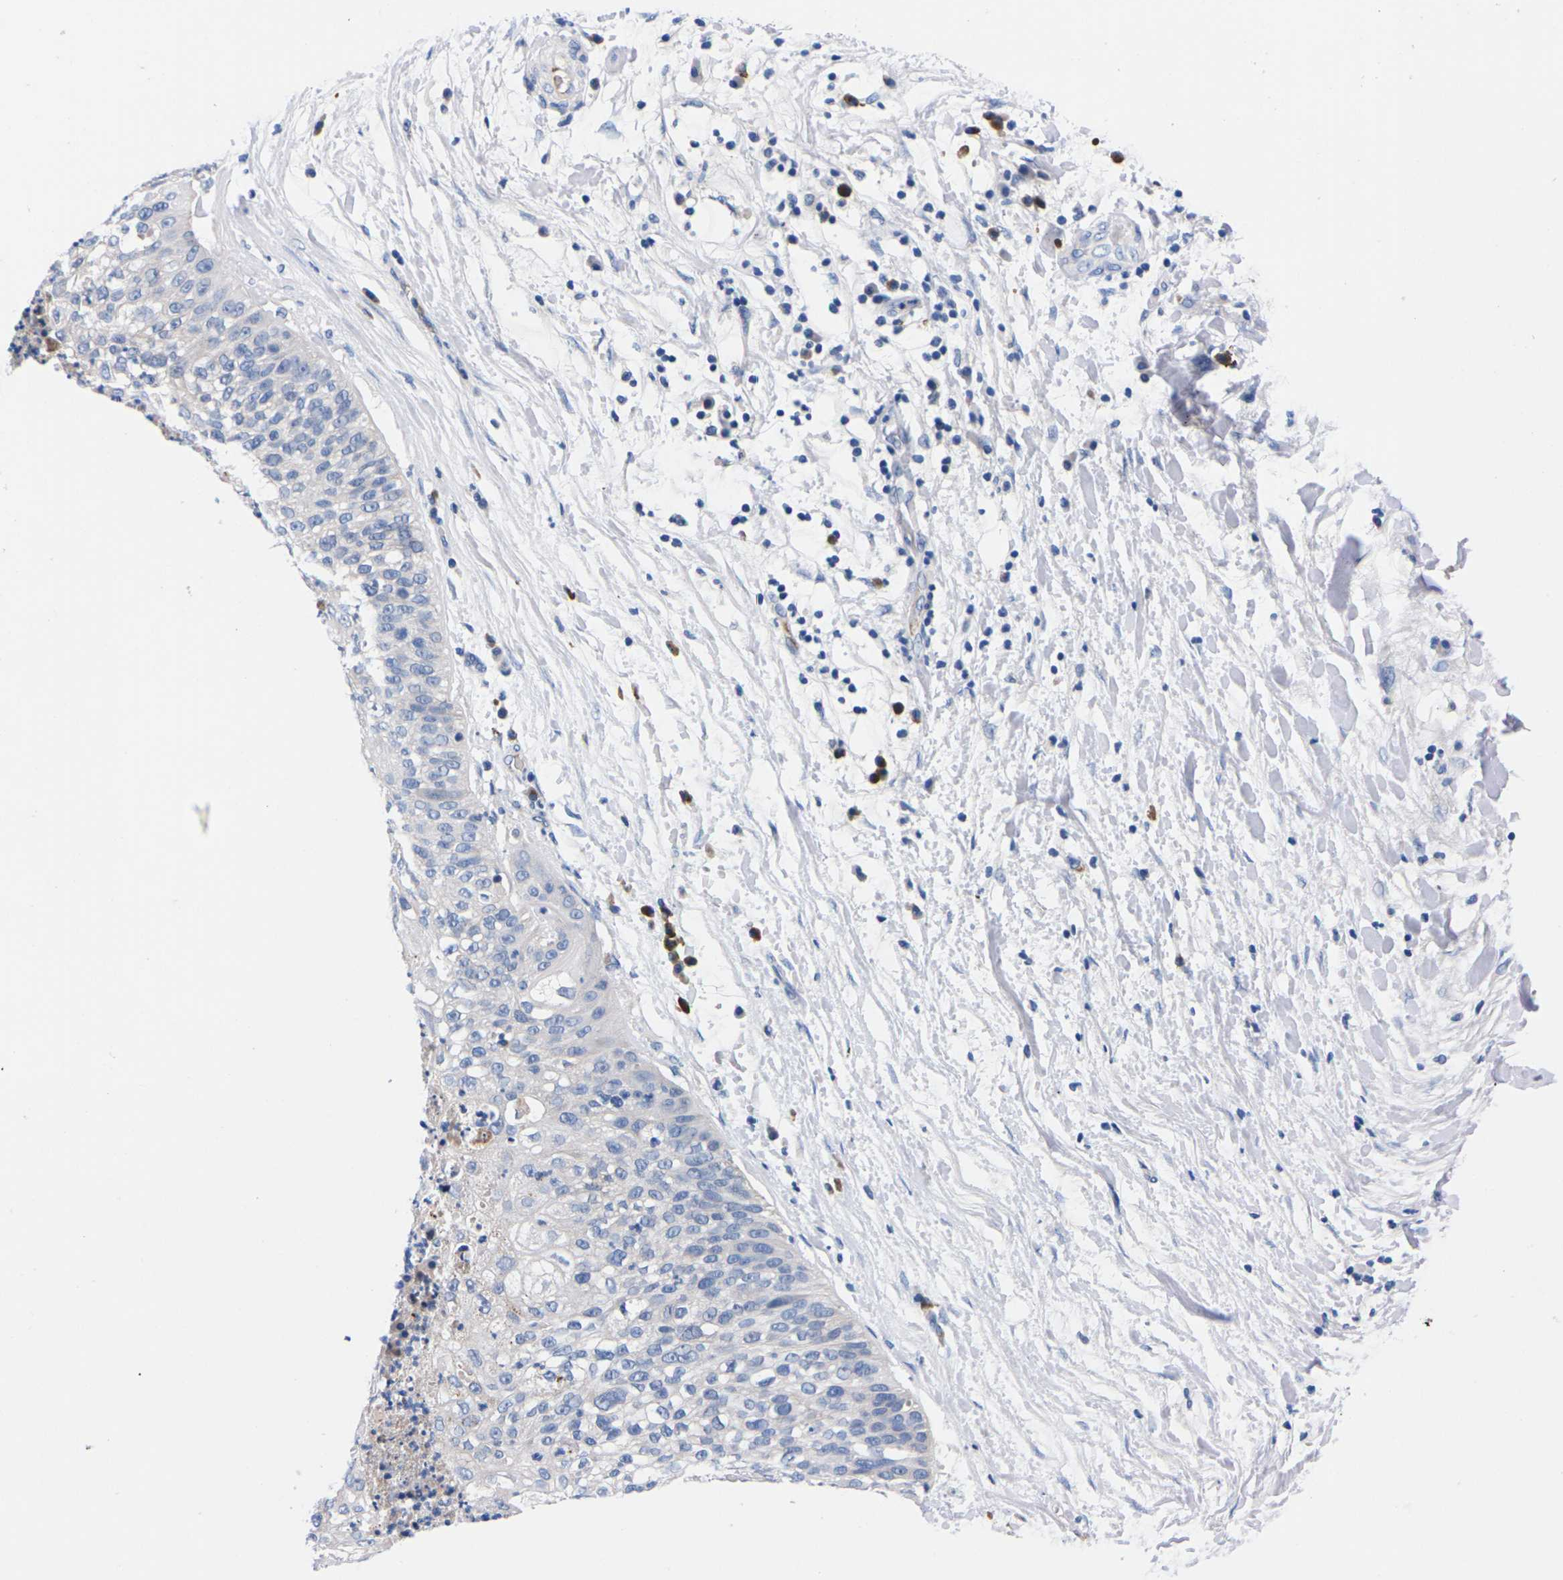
{"staining": {"intensity": "negative", "quantity": "none", "location": "none"}, "tissue": "lung cancer", "cell_type": "Tumor cells", "image_type": "cancer", "snomed": [{"axis": "morphology", "description": "Inflammation, NOS"}, {"axis": "morphology", "description": "Squamous cell carcinoma, NOS"}, {"axis": "topography", "description": "Lymph node"}, {"axis": "topography", "description": "Soft tissue"}, {"axis": "topography", "description": "Lung"}], "caption": "IHC micrograph of neoplastic tissue: lung cancer stained with DAB (3,3'-diaminobenzidine) reveals no significant protein expression in tumor cells.", "gene": "FAM210A", "patient": {"sex": "male", "age": 66}}